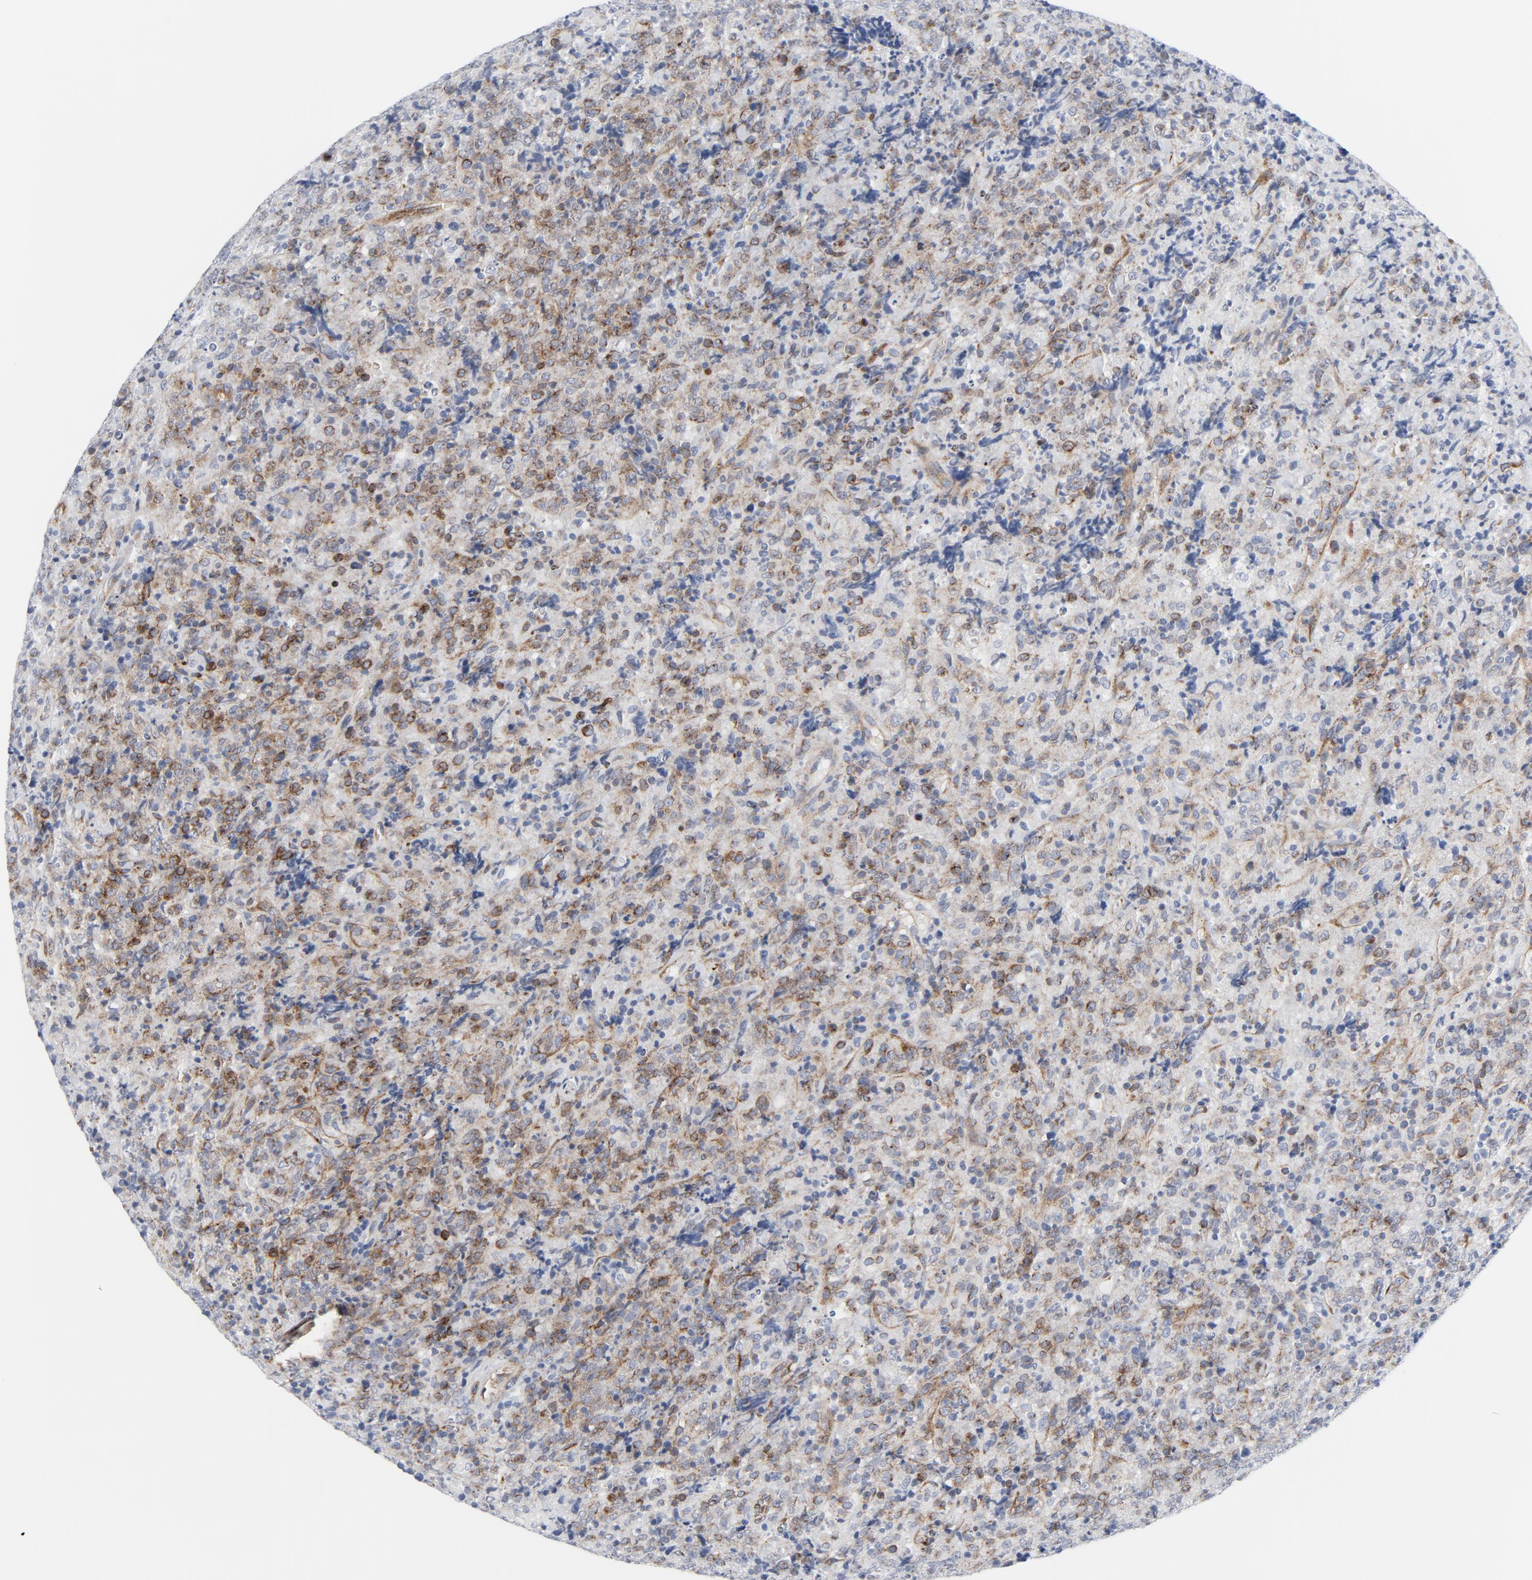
{"staining": {"intensity": "weak", "quantity": "<25%", "location": "cytoplasmic/membranous"}, "tissue": "lymphoma", "cell_type": "Tumor cells", "image_type": "cancer", "snomed": [{"axis": "morphology", "description": "Malignant lymphoma, non-Hodgkin's type, High grade"}, {"axis": "topography", "description": "Tonsil"}], "caption": "A photomicrograph of lymphoma stained for a protein shows no brown staining in tumor cells.", "gene": "TUBB1", "patient": {"sex": "female", "age": 36}}